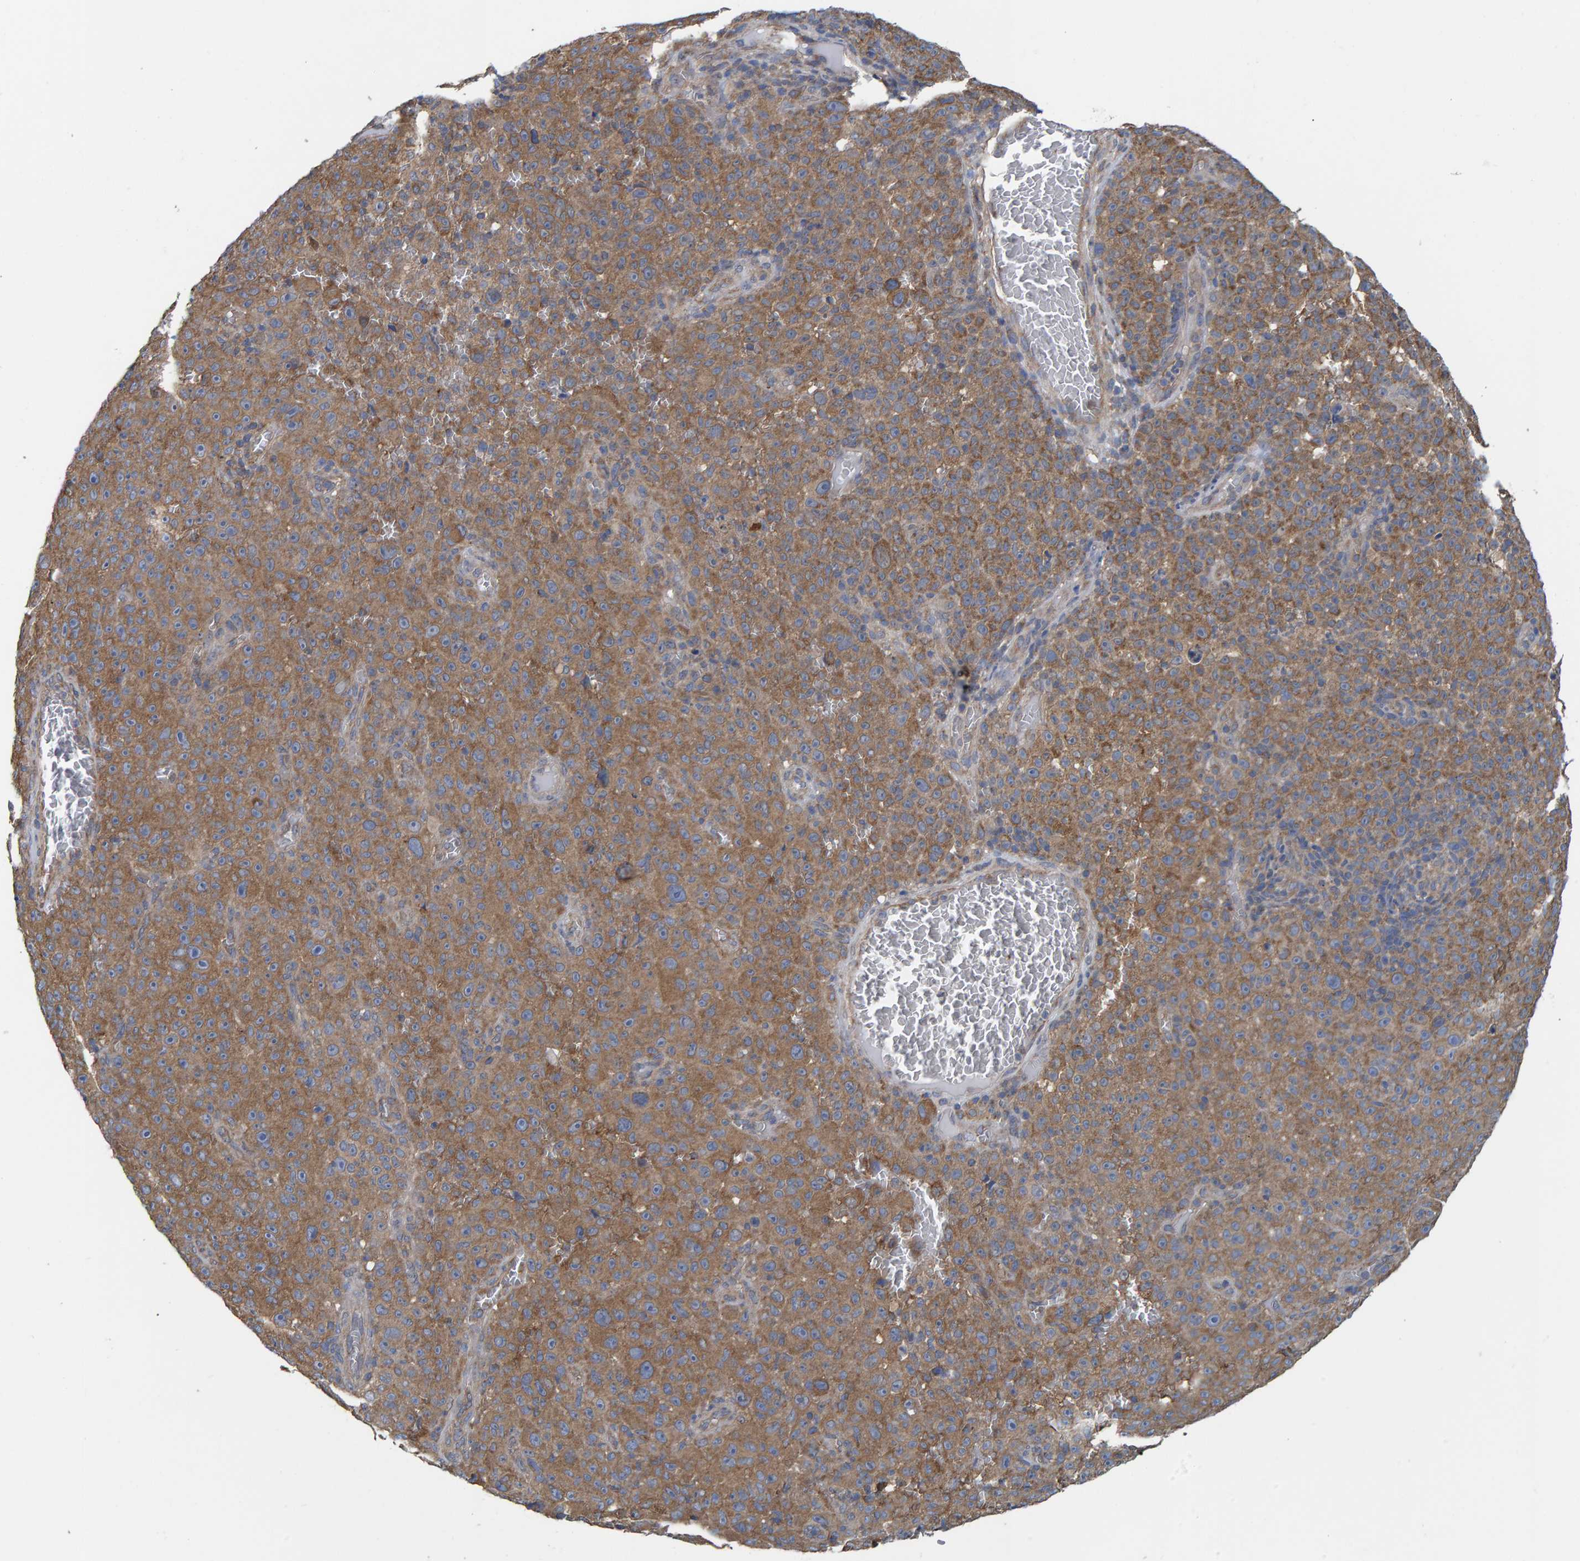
{"staining": {"intensity": "moderate", "quantity": ">75%", "location": "cytoplasmic/membranous"}, "tissue": "melanoma", "cell_type": "Tumor cells", "image_type": "cancer", "snomed": [{"axis": "morphology", "description": "Malignant melanoma, NOS"}, {"axis": "topography", "description": "Skin"}], "caption": "Moderate cytoplasmic/membranous protein positivity is seen in approximately >75% of tumor cells in melanoma.", "gene": "LRSAM1", "patient": {"sex": "female", "age": 82}}